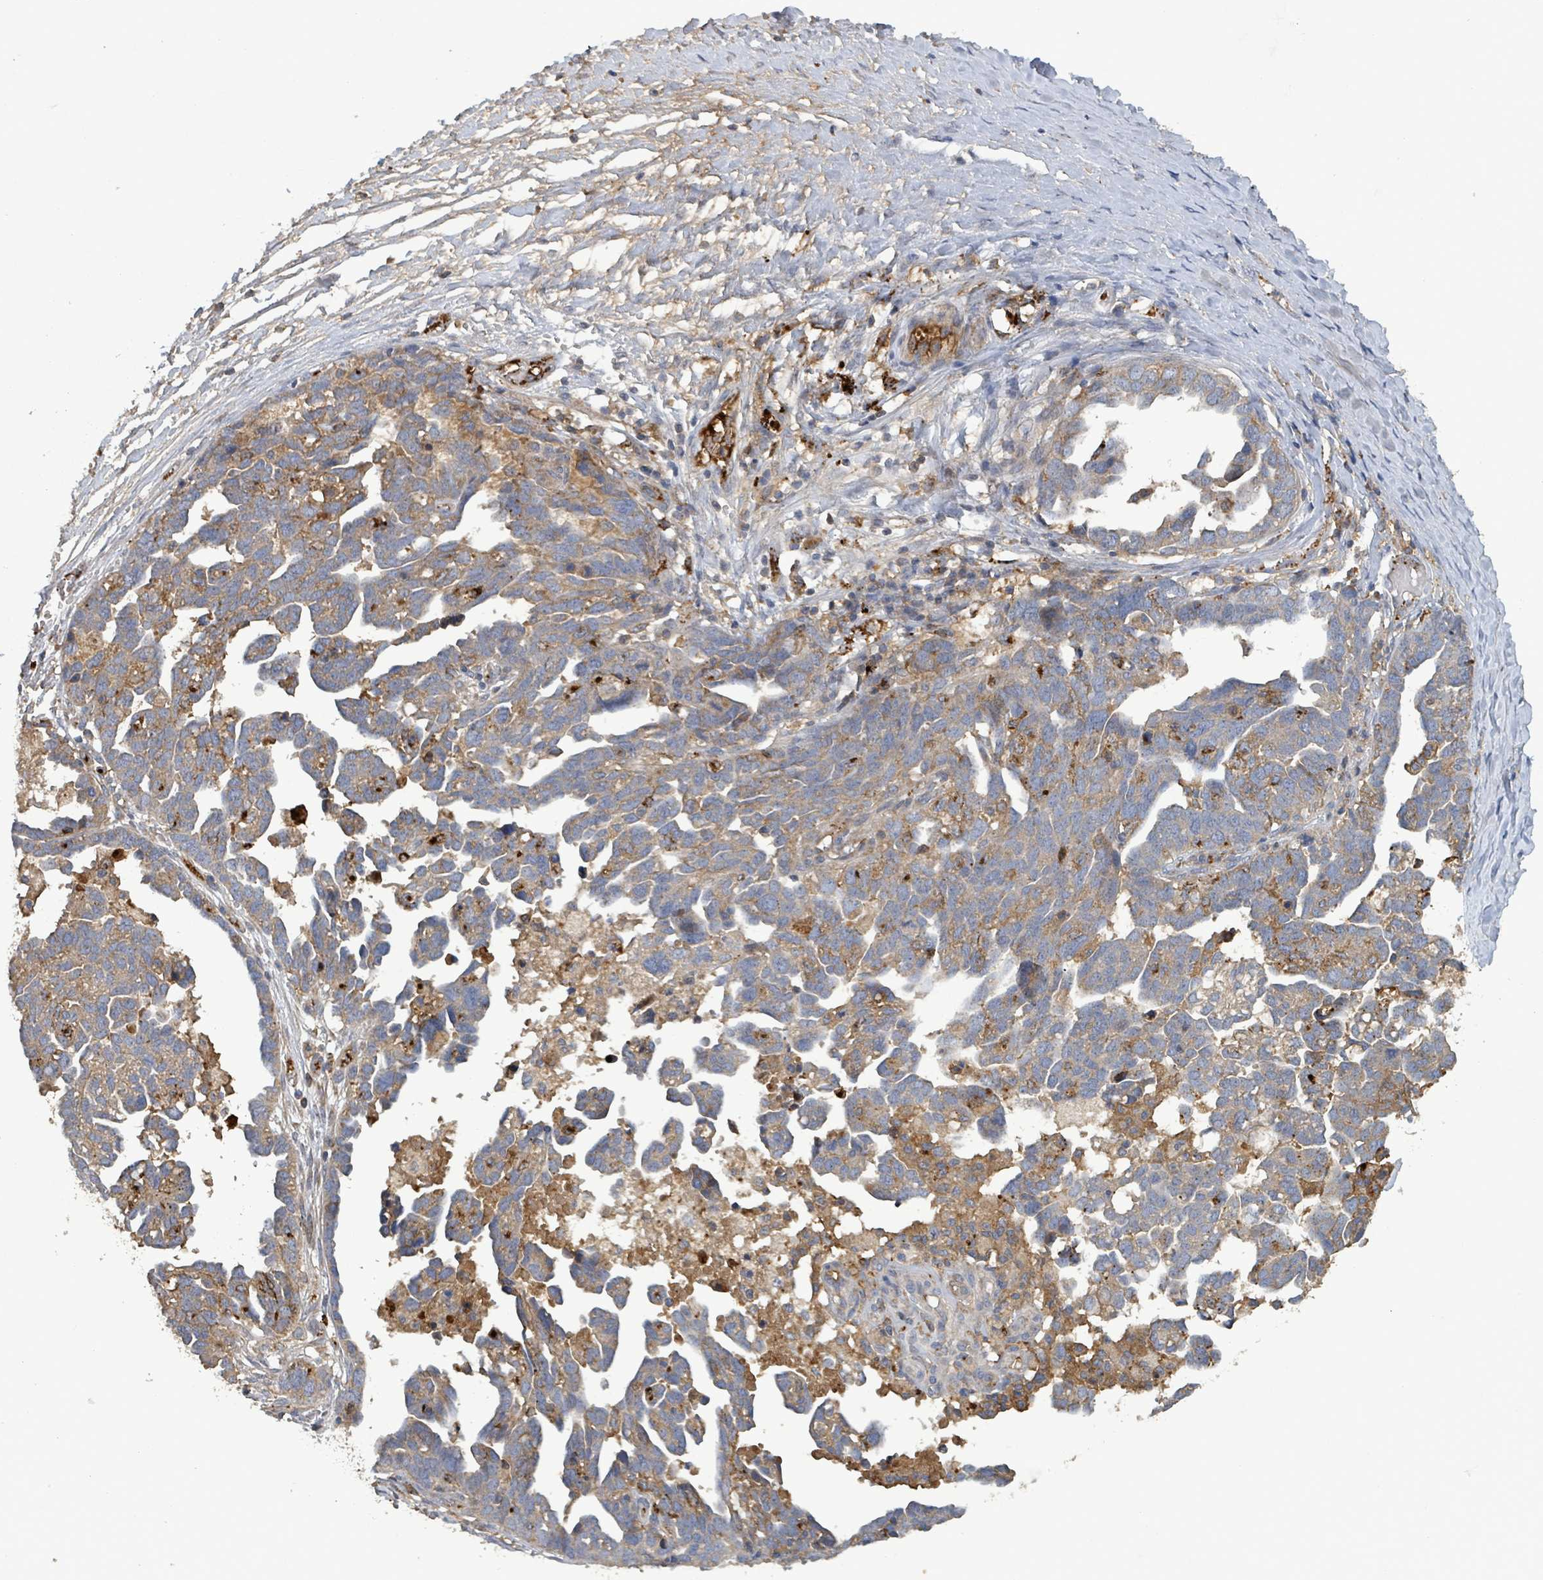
{"staining": {"intensity": "weak", "quantity": "25%-75%", "location": "cytoplasmic/membranous"}, "tissue": "ovarian cancer", "cell_type": "Tumor cells", "image_type": "cancer", "snomed": [{"axis": "morphology", "description": "Cystadenocarcinoma, serous, NOS"}, {"axis": "topography", "description": "Ovary"}], "caption": "Immunohistochemical staining of human ovarian serous cystadenocarcinoma exhibits low levels of weak cytoplasmic/membranous staining in approximately 25%-75% of tumor cells. The protein is stained brown, and the nuclei are stained in blue (DAB (3,3'-diaminobenzidine) IHC with brightfield microscopy, high magnification).", "gene": "PLAAT1", "patient": {"sex": "female", "age": 54}}